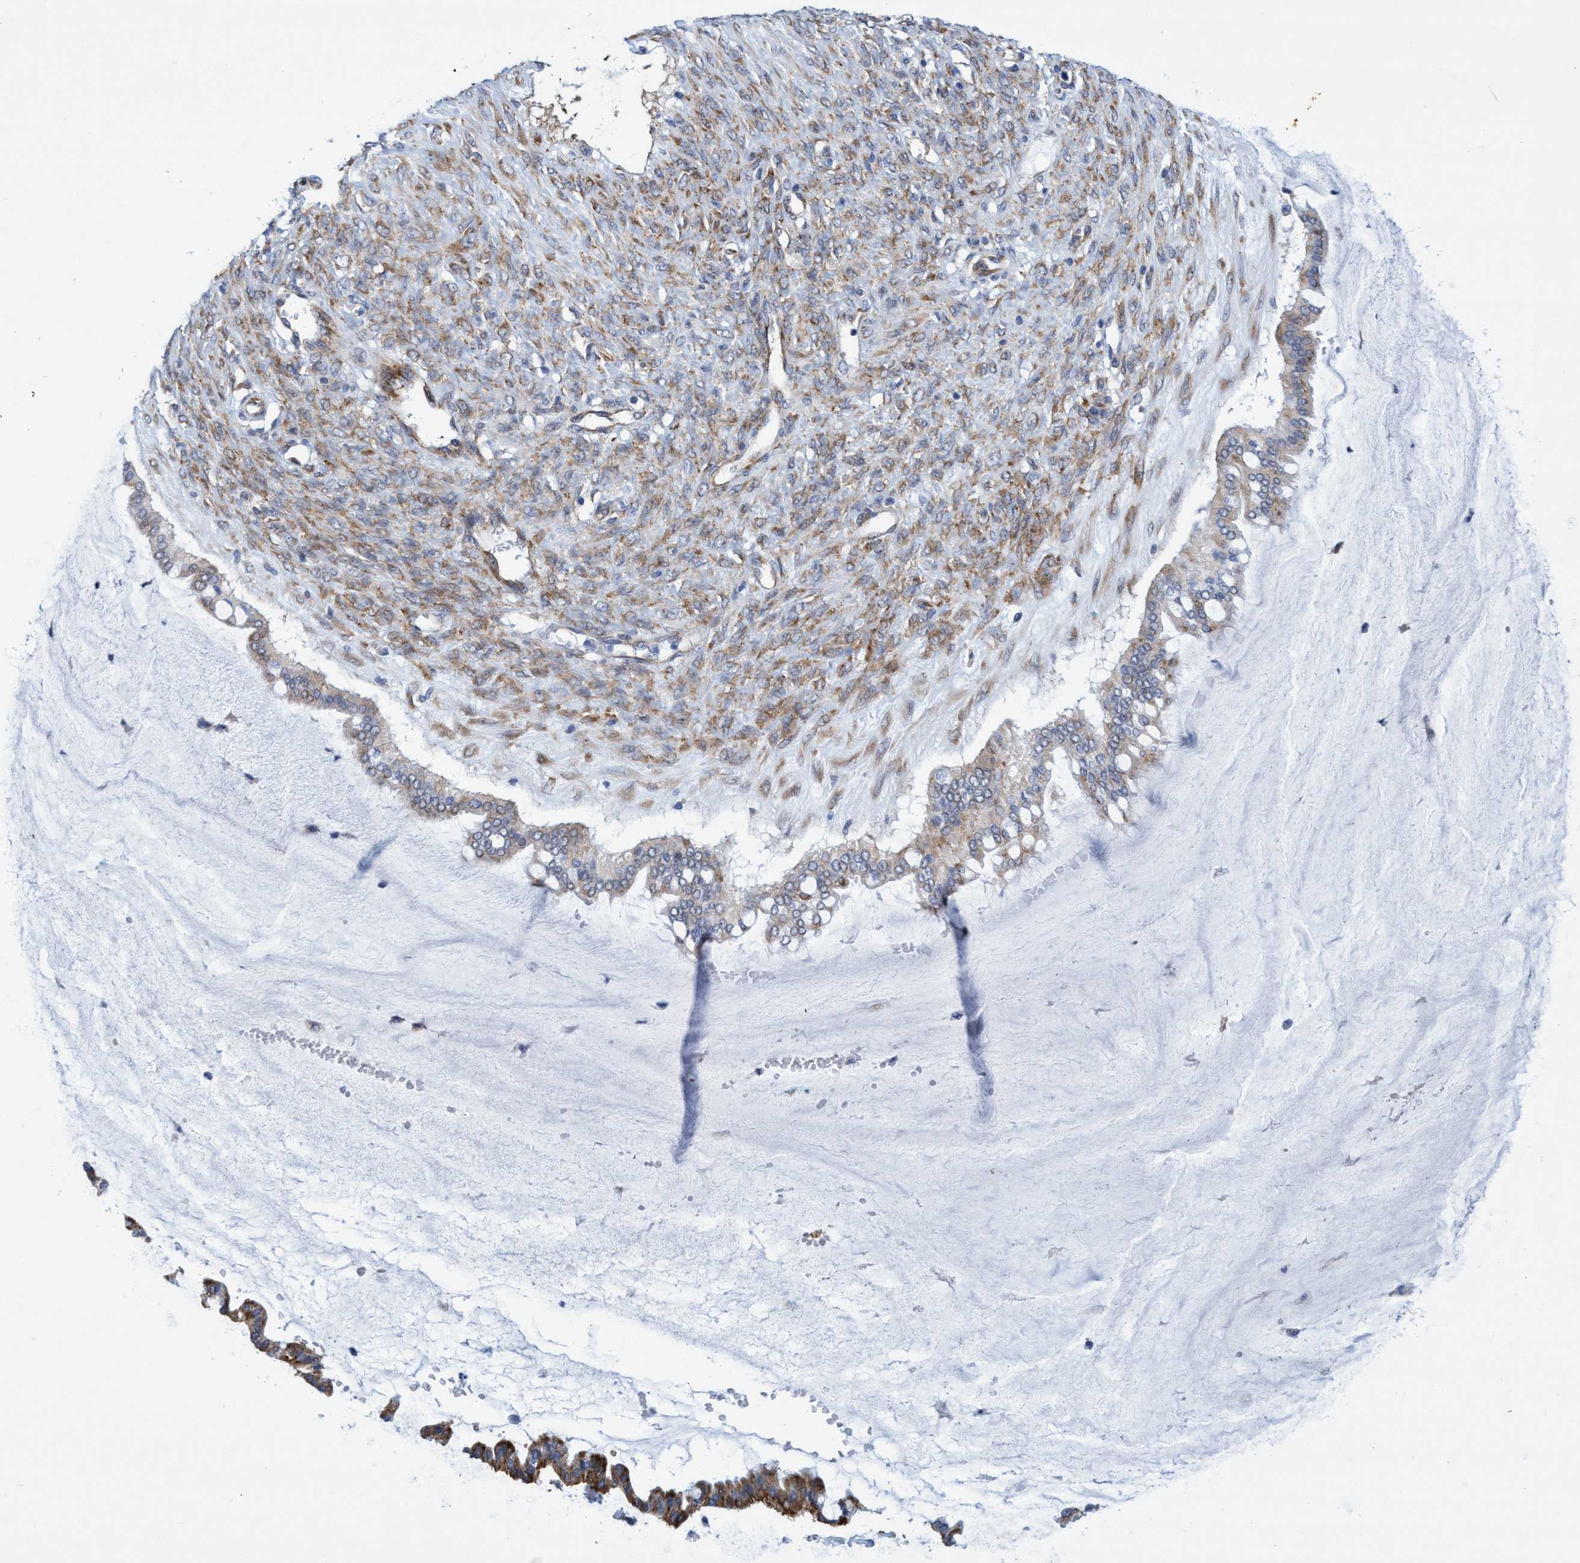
{"staining": {"intensity": "weak", "quantity": "25%-75%", "location": "cytoplasmic/membranous"}, "tissue": "ovarian cancer", "cell_type": "Tumor cells", "image_type": "cancer", "snomed": [{"axis": "morphology", "description": "Cystadenocarcinoma, mucinous, NOS"}, {"axis": "topography", "description": "Ovary"}], "caption": "The histopathology image displays a brown stain indicating the presence of a protein in the cytoplasmic/membranous of tumor cells in ovarian cancer. (Stains: DAB (3,3'-diaminobenzidine) in brown, nuclei in blue, Microscopy: brightfield microscopy at high magnification).", "gene": "R3HCC1", "patient": {"sex": "female", "age": 73}}